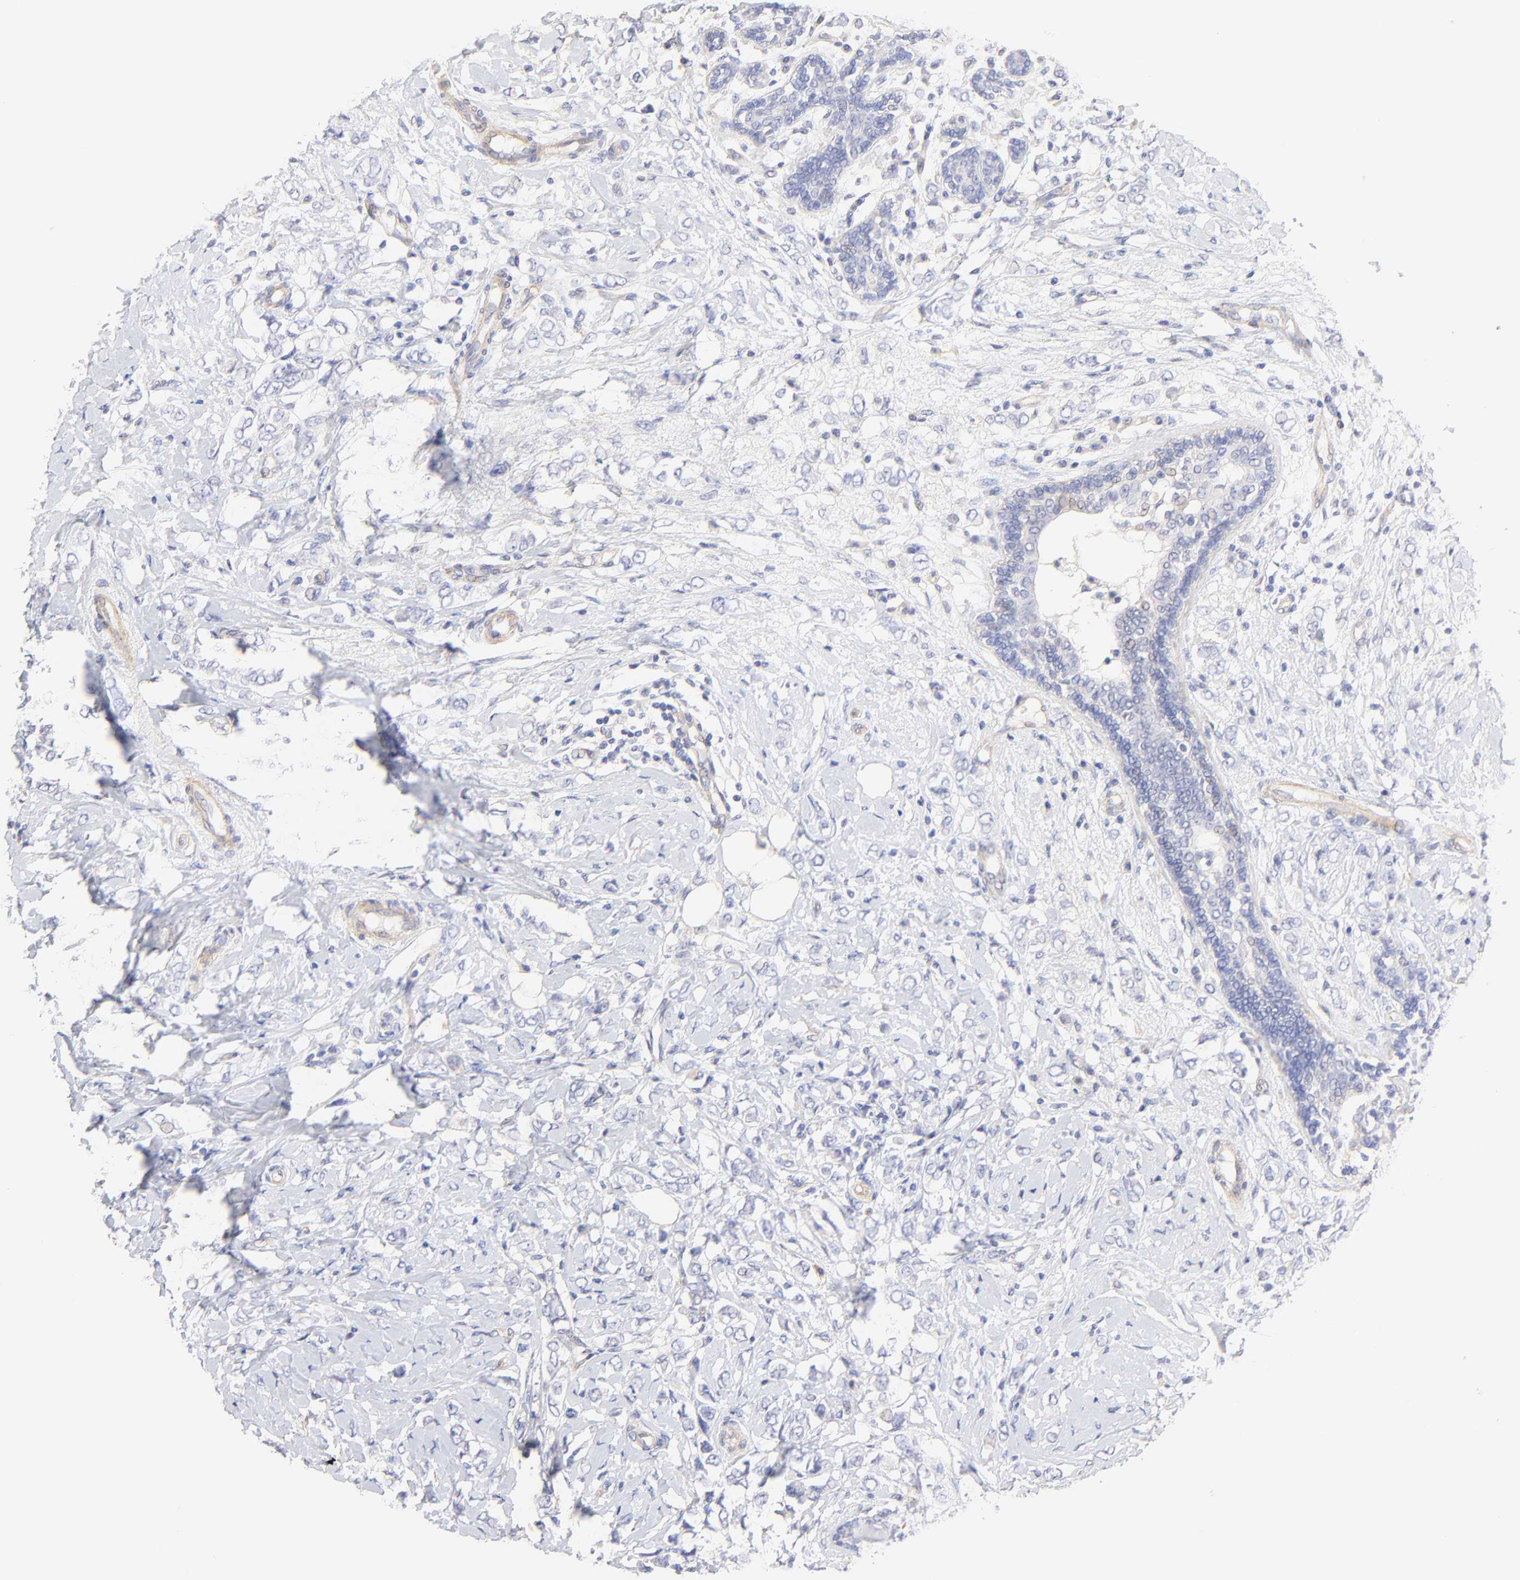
{"staining": {"intensity": "weak", "quantity": "<25%", "location": "cytoplasmic/membranous"}, "tissue": "breast cancer", "cell_type": "Tumor cells", "image_type": "cancer", "snomed": [{"axis": "morphology", "description": "Normal tissue, NOS"}, {"axis": "morphology", "description": "Lobular carcinoma"}, {"axis": "topography", "description": "Breast"}], "caption": "Tumor cells are negative for protein expression in human breast lobular carcinoma.", "gene": "ACTRT1", "patient": {"sex": "female", "age": 47}}